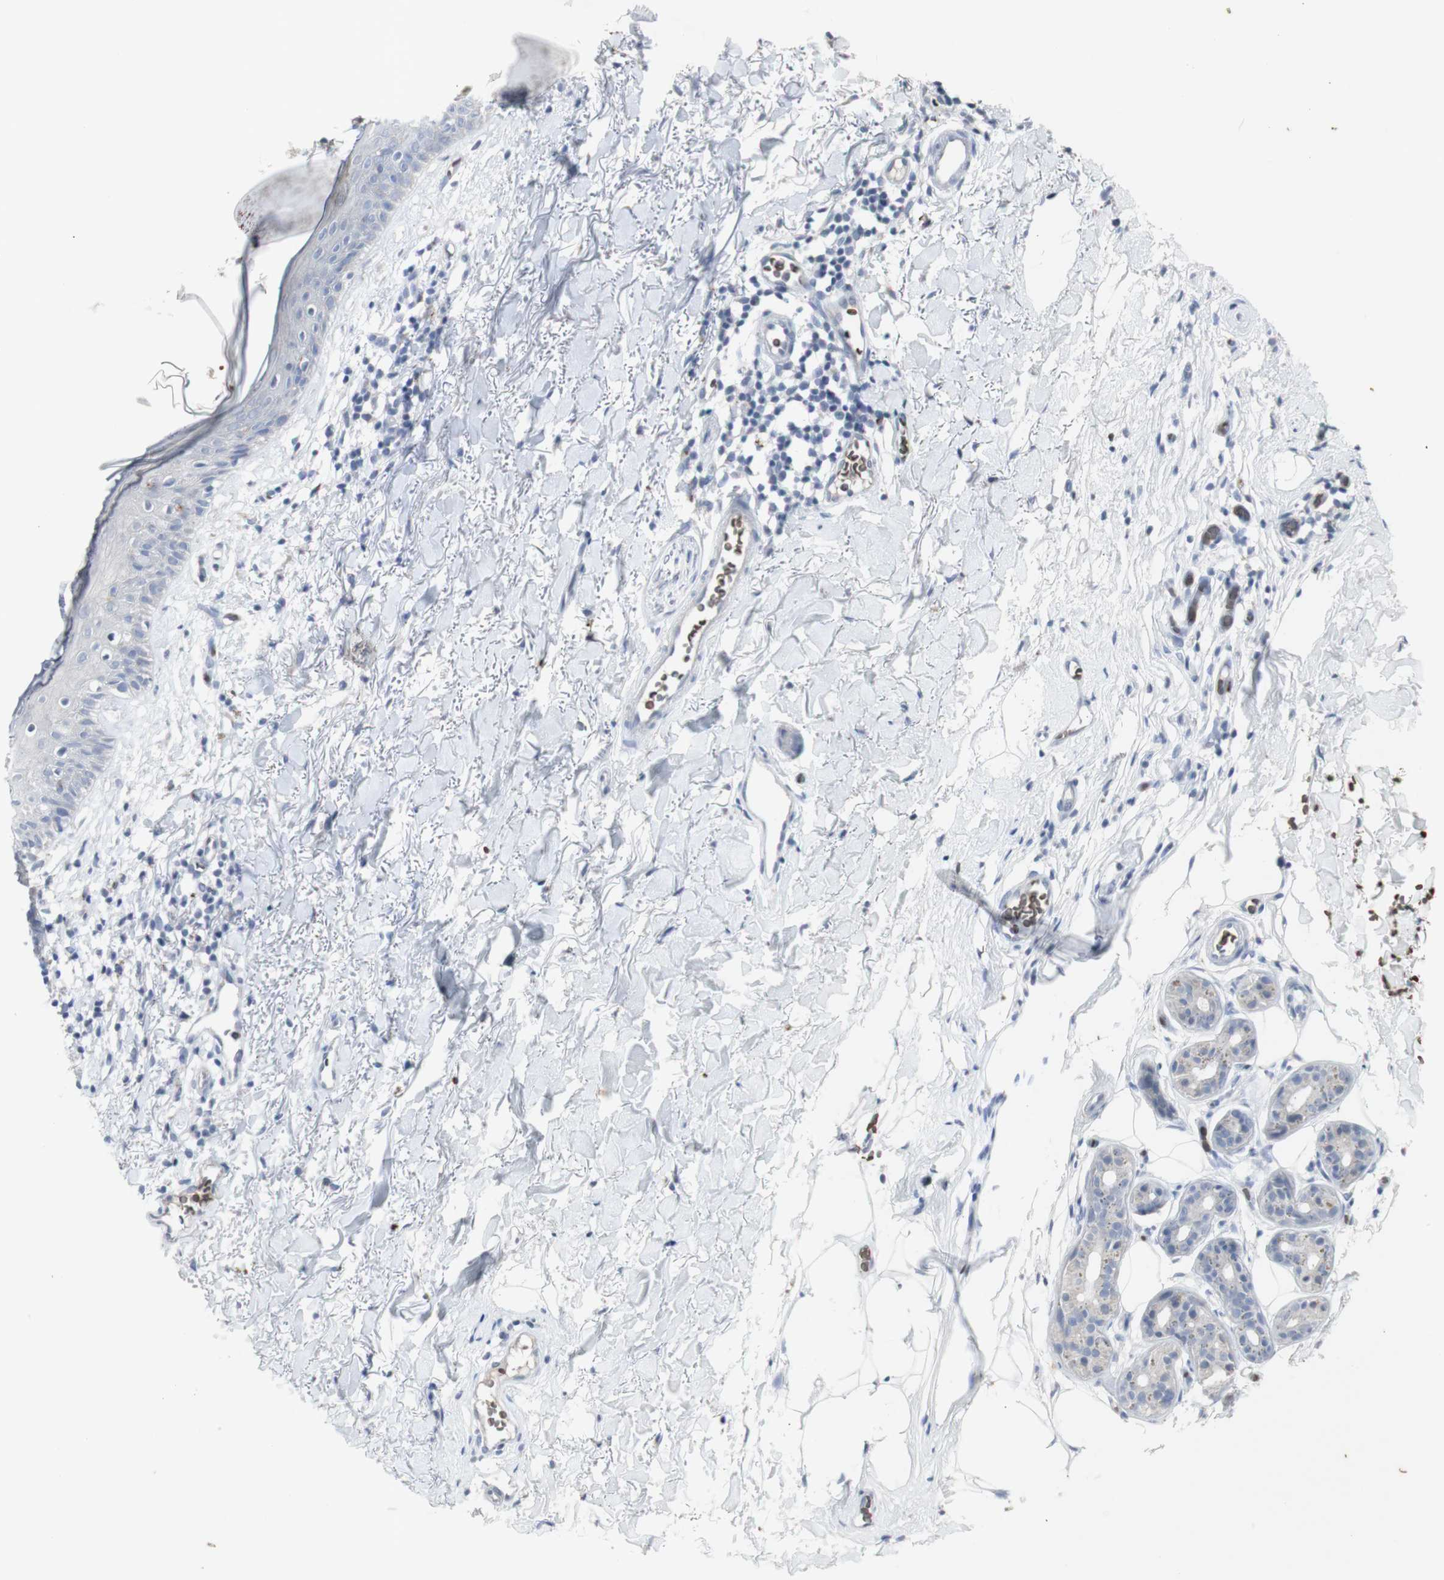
{"staining": {"intensity": "negative", "quantity": "none", "location": "none"}, "tissue": "skin cancer", "cell_type": "Tumor cells", "image_type": "cancer", "snomed": [{"axis": "morphology", "description": "Normal tissue, NOS"}, {"axis": "morphology", "description": "Basal cell carcinoma"}, {"axis": "topography", "description": "Skin"}], "caption": "Immunohistochemistry of skin cancer (basal cell carcinoma) displays no staining in tumor cells. (DAB (3,3'-diaminobenzidine) immunohistochemistry (IHC) visualized using brightfield microscopy, high magnification).", "gene": "INS", "patient": {"sex": "female", "age": 70}}